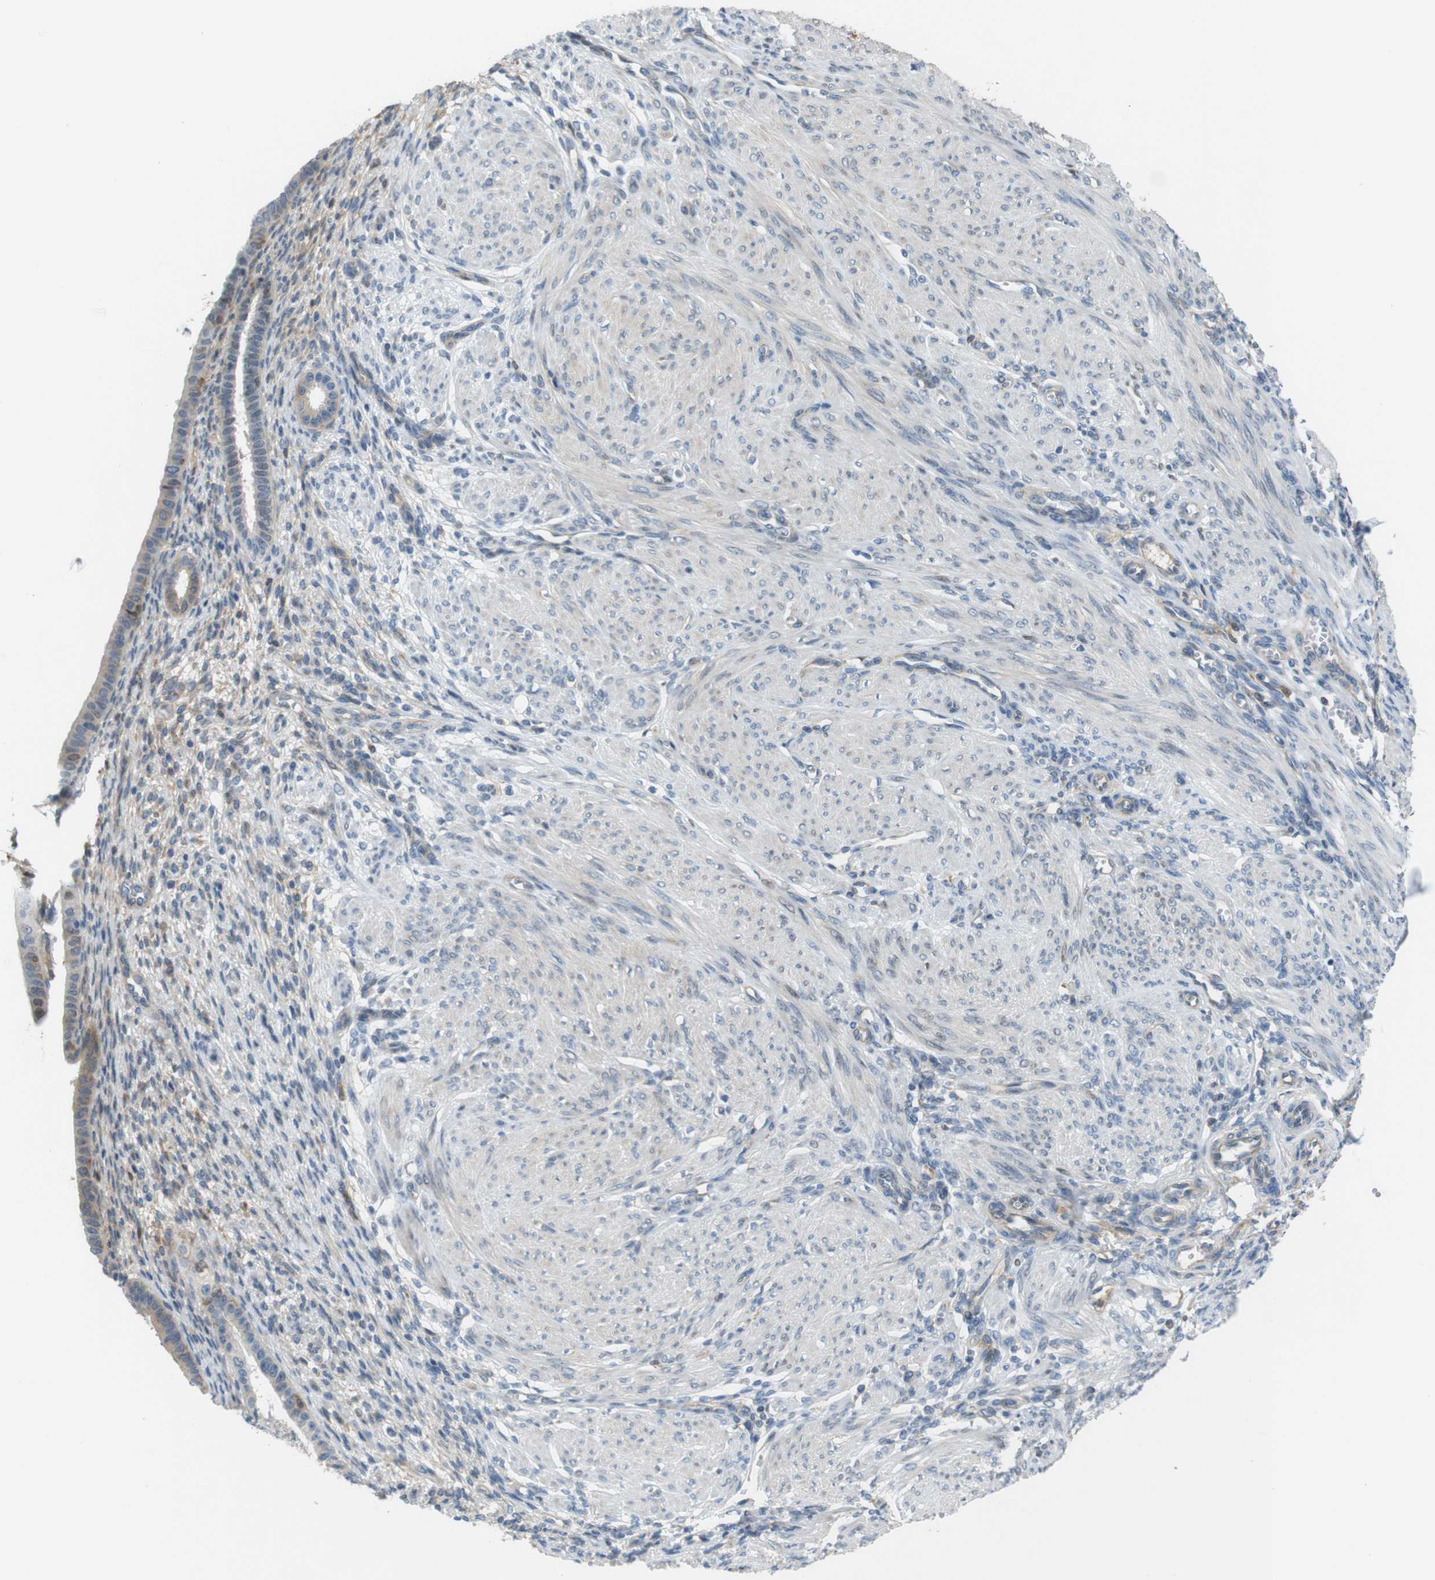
{"staining": {"intensity": "negative", "quantity": "none", "location": "none"}, "tissue": "endometrium", "cell_type": "Cells in endometrial stroma", "image_type": "normal", "snomed": [{"axis": "morphology", "description": "Normal tissue, NOS"}, {"axis": "topography", "description": "Endometrium"}], "caption": "Immunohistochemistry of unremarkable endometrium displays no expression in cells in endometrial stroma.", "gene": "PCDH10", "patient": {"sex": "female", "age": 72}}